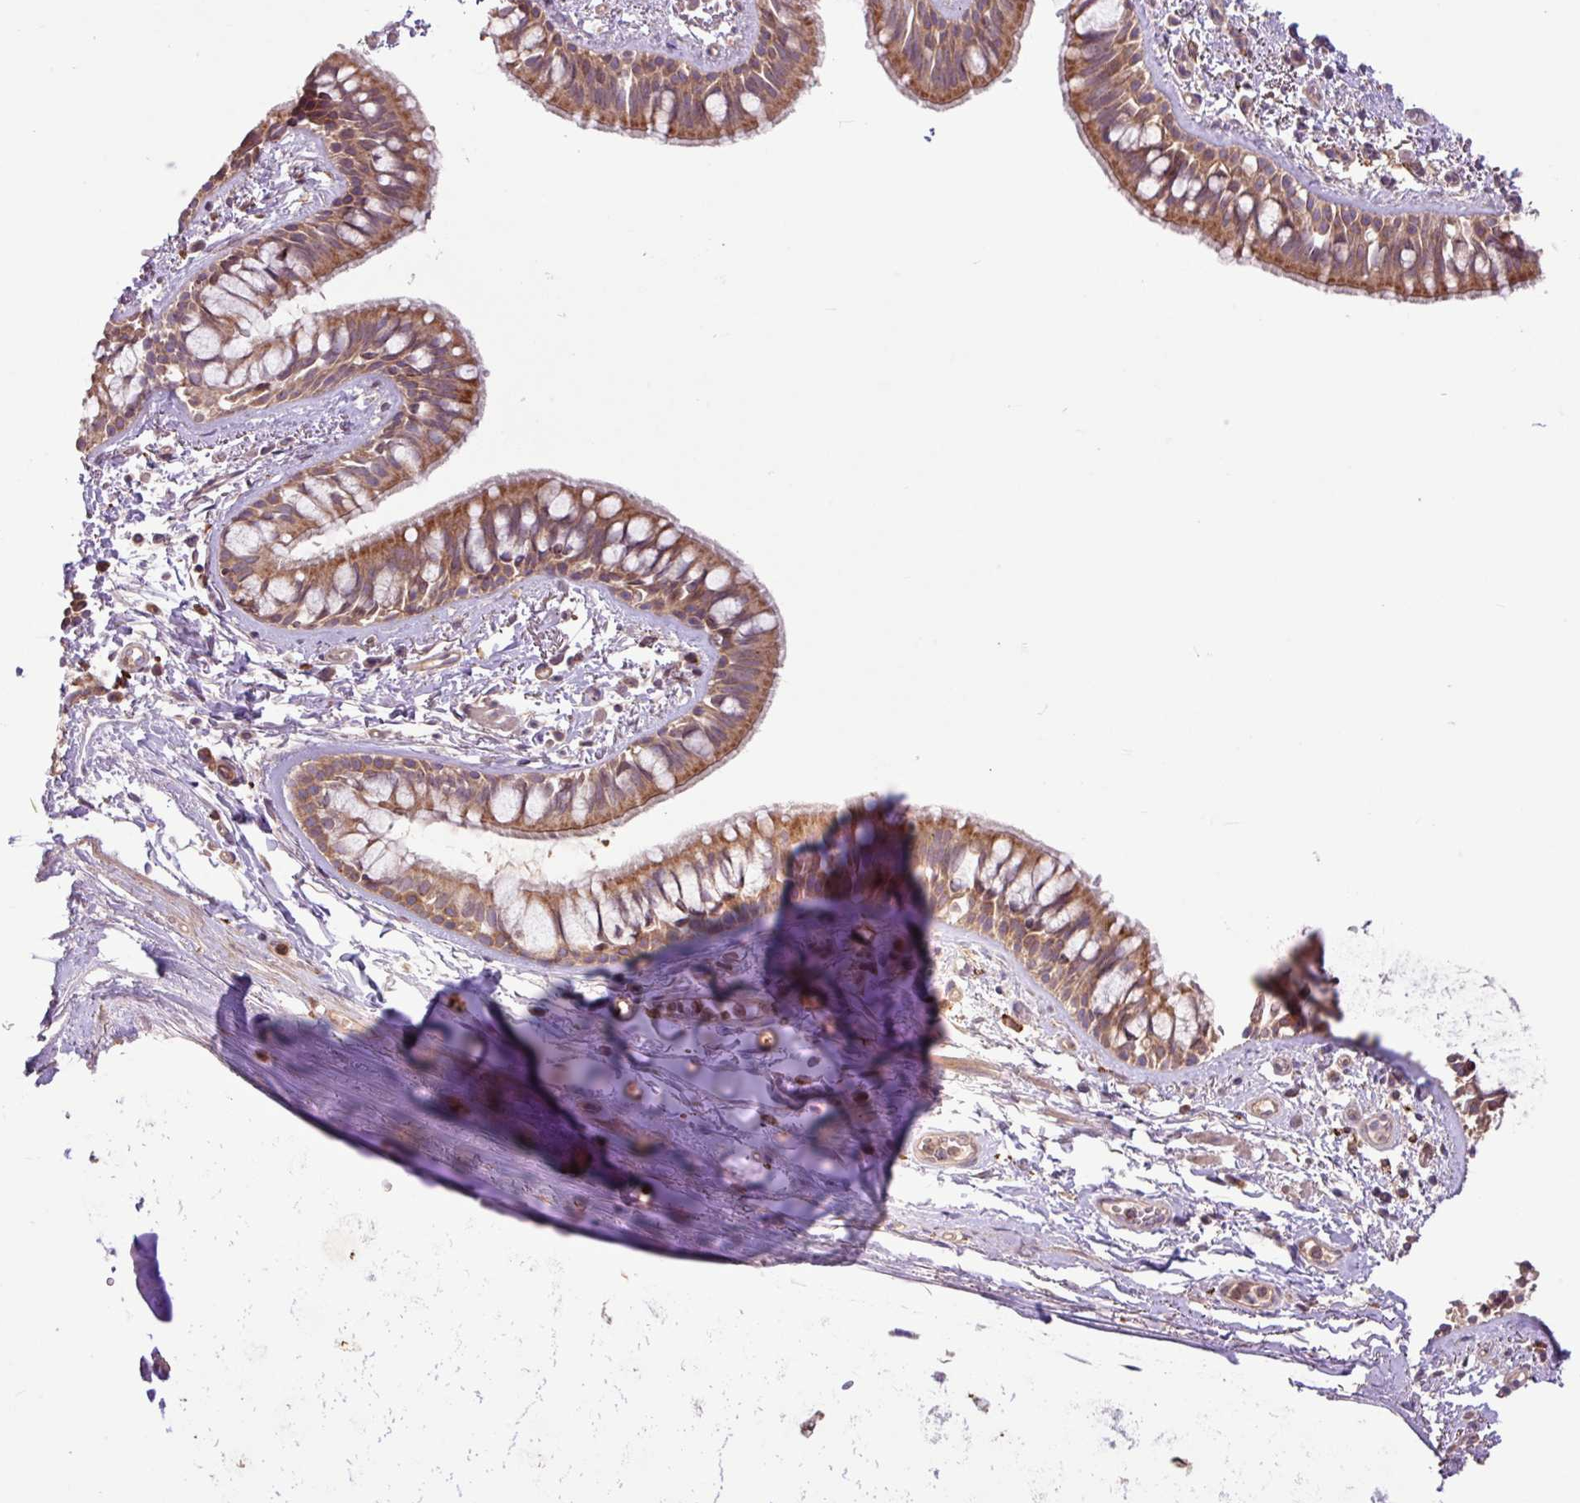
{"staining": {"intensity": "moderate", "quantity": ">75%", "location": "cytoplasmic/membranous"}, "tissue": "bronchus", "cell_type": "Respiratory epithelial cells", "image_type": "normal", "snomed": [{"axis": "morphology", "description": "Normal tissue, NOS"}, {"axis": "topography", "description": "Lymph node"}, {"axis": "topography", "description": "Cartilage tissue"}, {"axis": "topography", "description": "Bronchus"}], "caption": "IHC image of unremarkable bronchus stained for a protein (brown), which exhibits medium levels of moderate cytoplasmic/membranous positivity in approximately >75% of respiratory epithelial cells.", "gene": "ARHGEF25", "patient": {"sex": "female", "age": 70}}